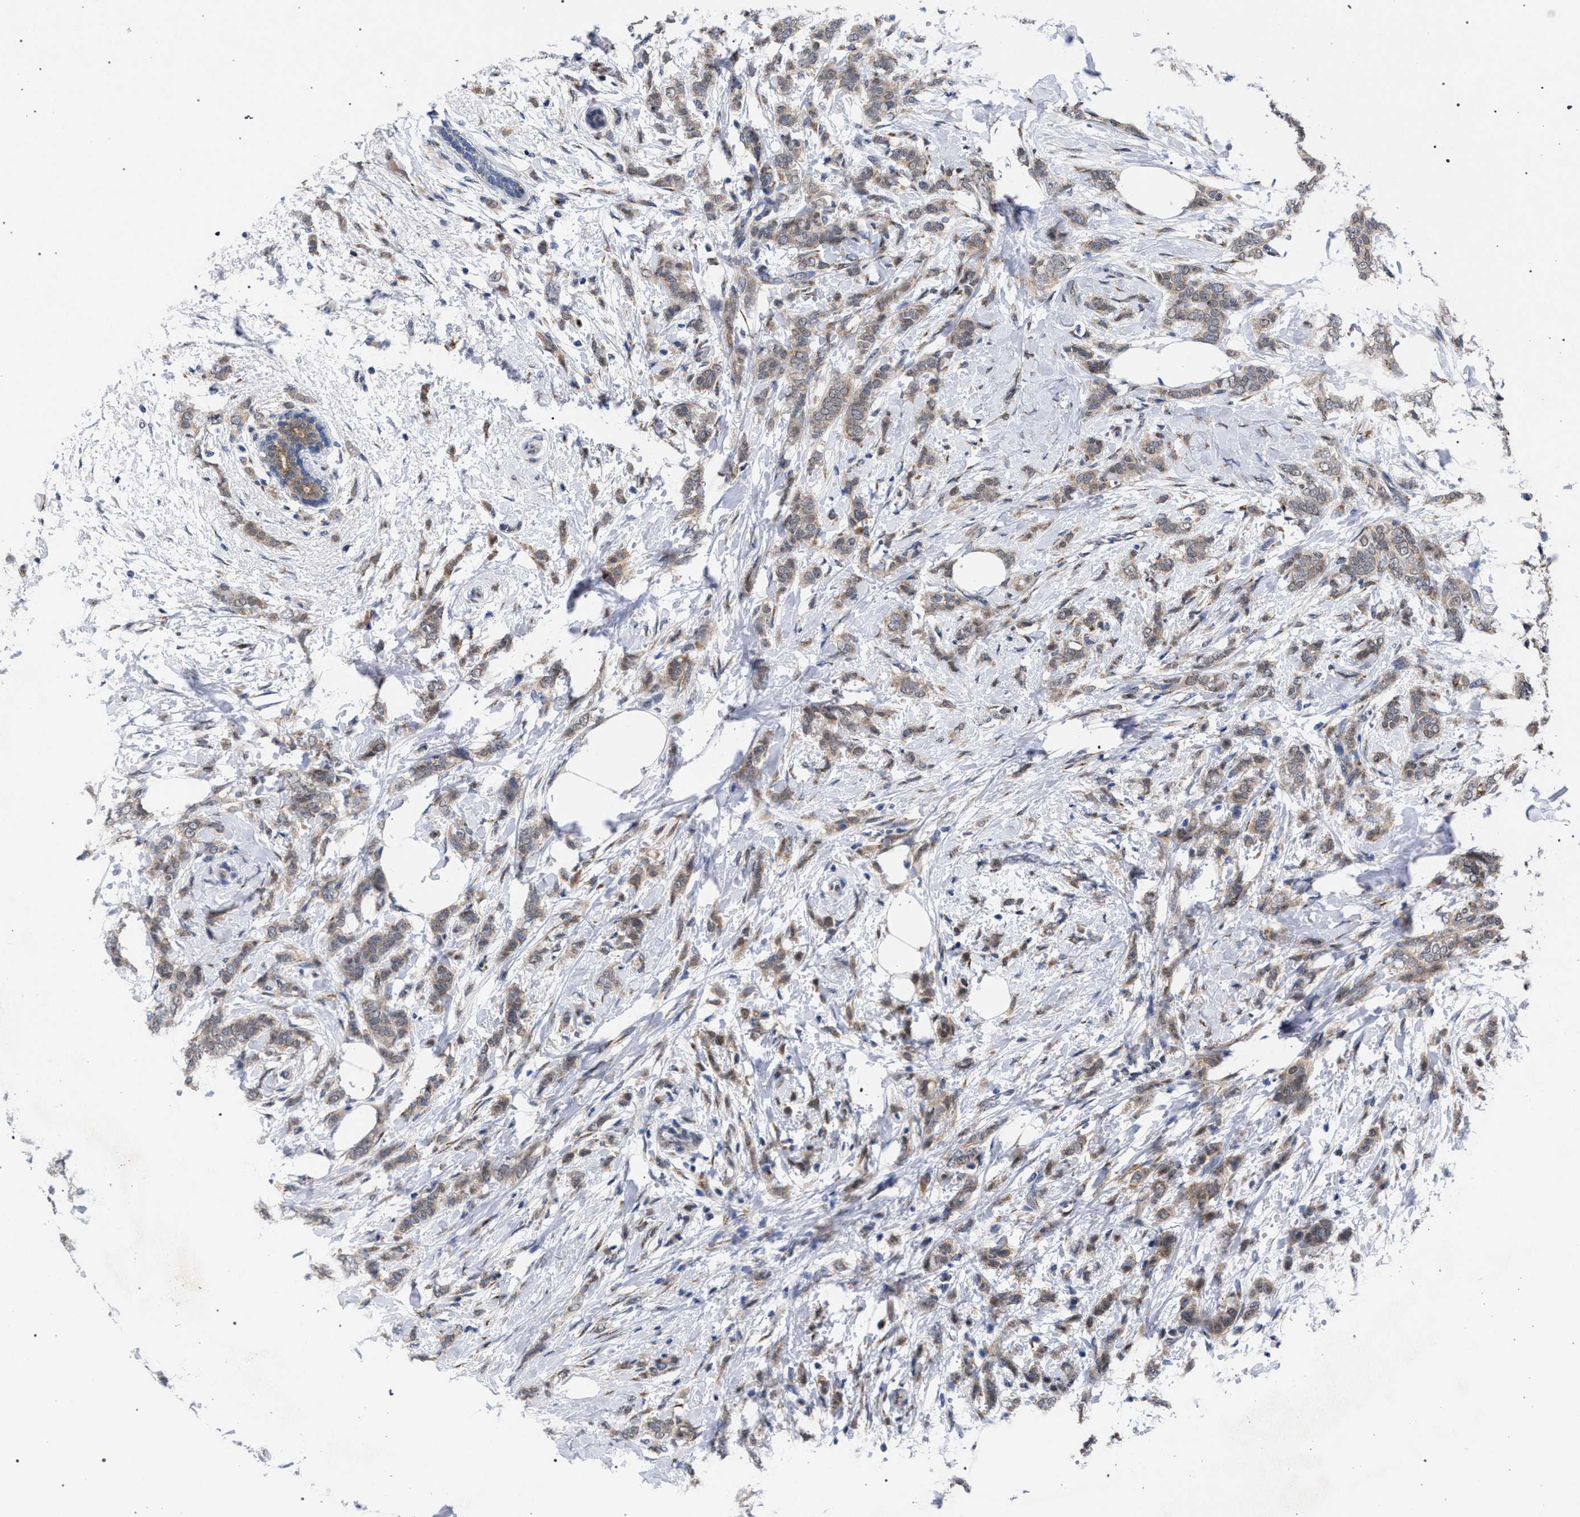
{"staining": {"intensity": "moderate", "quantity": ">75%", "location": "cytoplasmic/membranous"}, "tissue": "breast cancer", "cell_type": "Tumor cells", "image_type": "cancer", "snomed": [{"axis": "morphology", "description": "Lobular carcinoma, in situ"}, {"axis": "morphology", "description": "Lobular carcinoma"}, {"axis": "topography", "description": "Breast"}], "caption": "Immunohistochemistry of human breast lobular carcinoma exhibits medium levels of moderate cytoplasmic/membranous staining in about >75% of tumor cells.", "gene": "GOLGA2", "patient": {"sex": "female", "age": 41}}